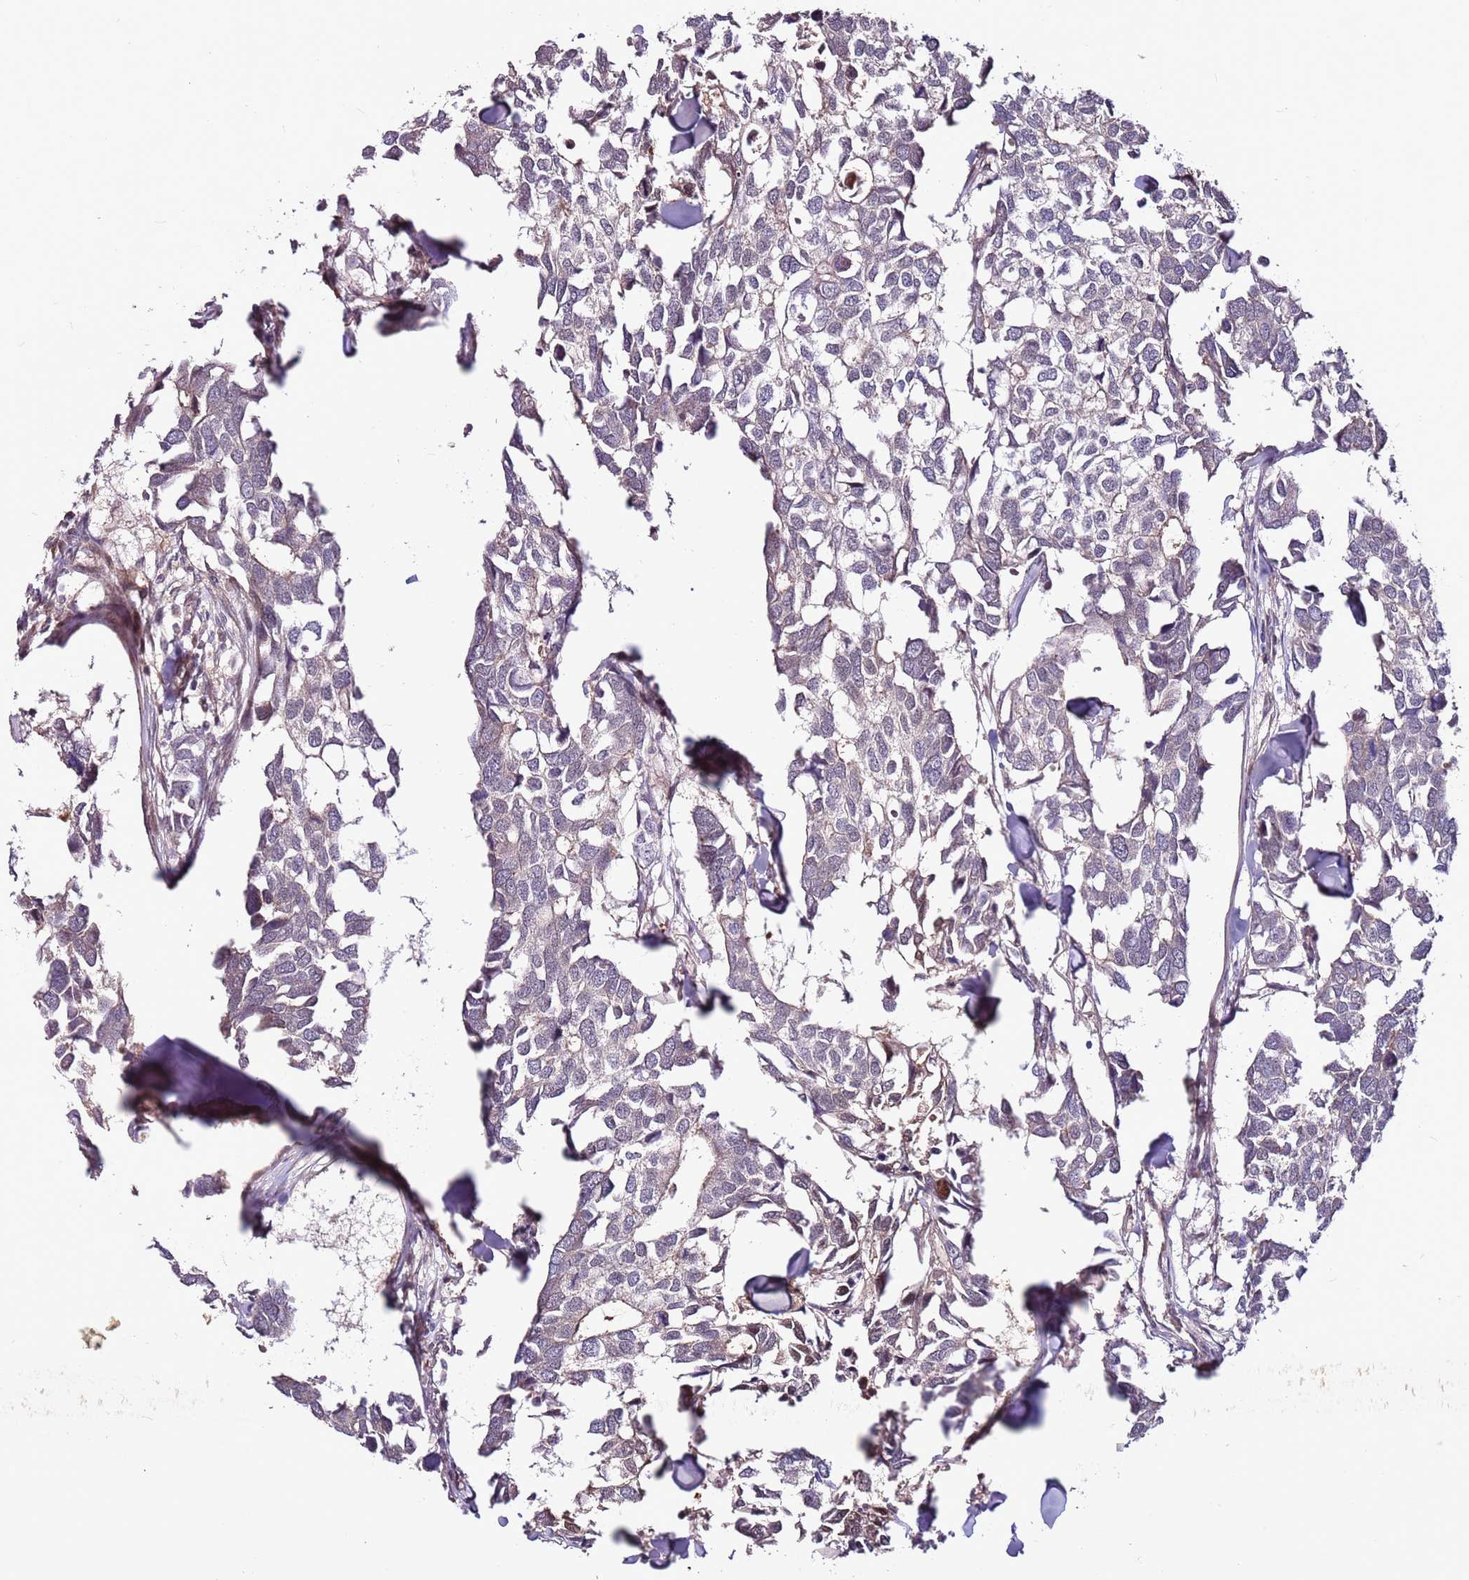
{"staining": {"intensity": "negative", "quantity": "none", "location": "none"}, "tissue": "breast cancer", "cell_type": "Tumor cells", "image_type": "cancer", "snomed": [{"axis": "morphology", "description": "Duct carcinoma"}, {"axis": "topography", "description": "Breast"}], "caption": "This histopathology image is of breast cancer stained with immunohistochemistry (IHC) to label a protein in brown with the nuclei are counter-stained blue. There is no expression in tumor cells.", "gene": "MTG2", "patient": {"sex": "female", "age": 83}}